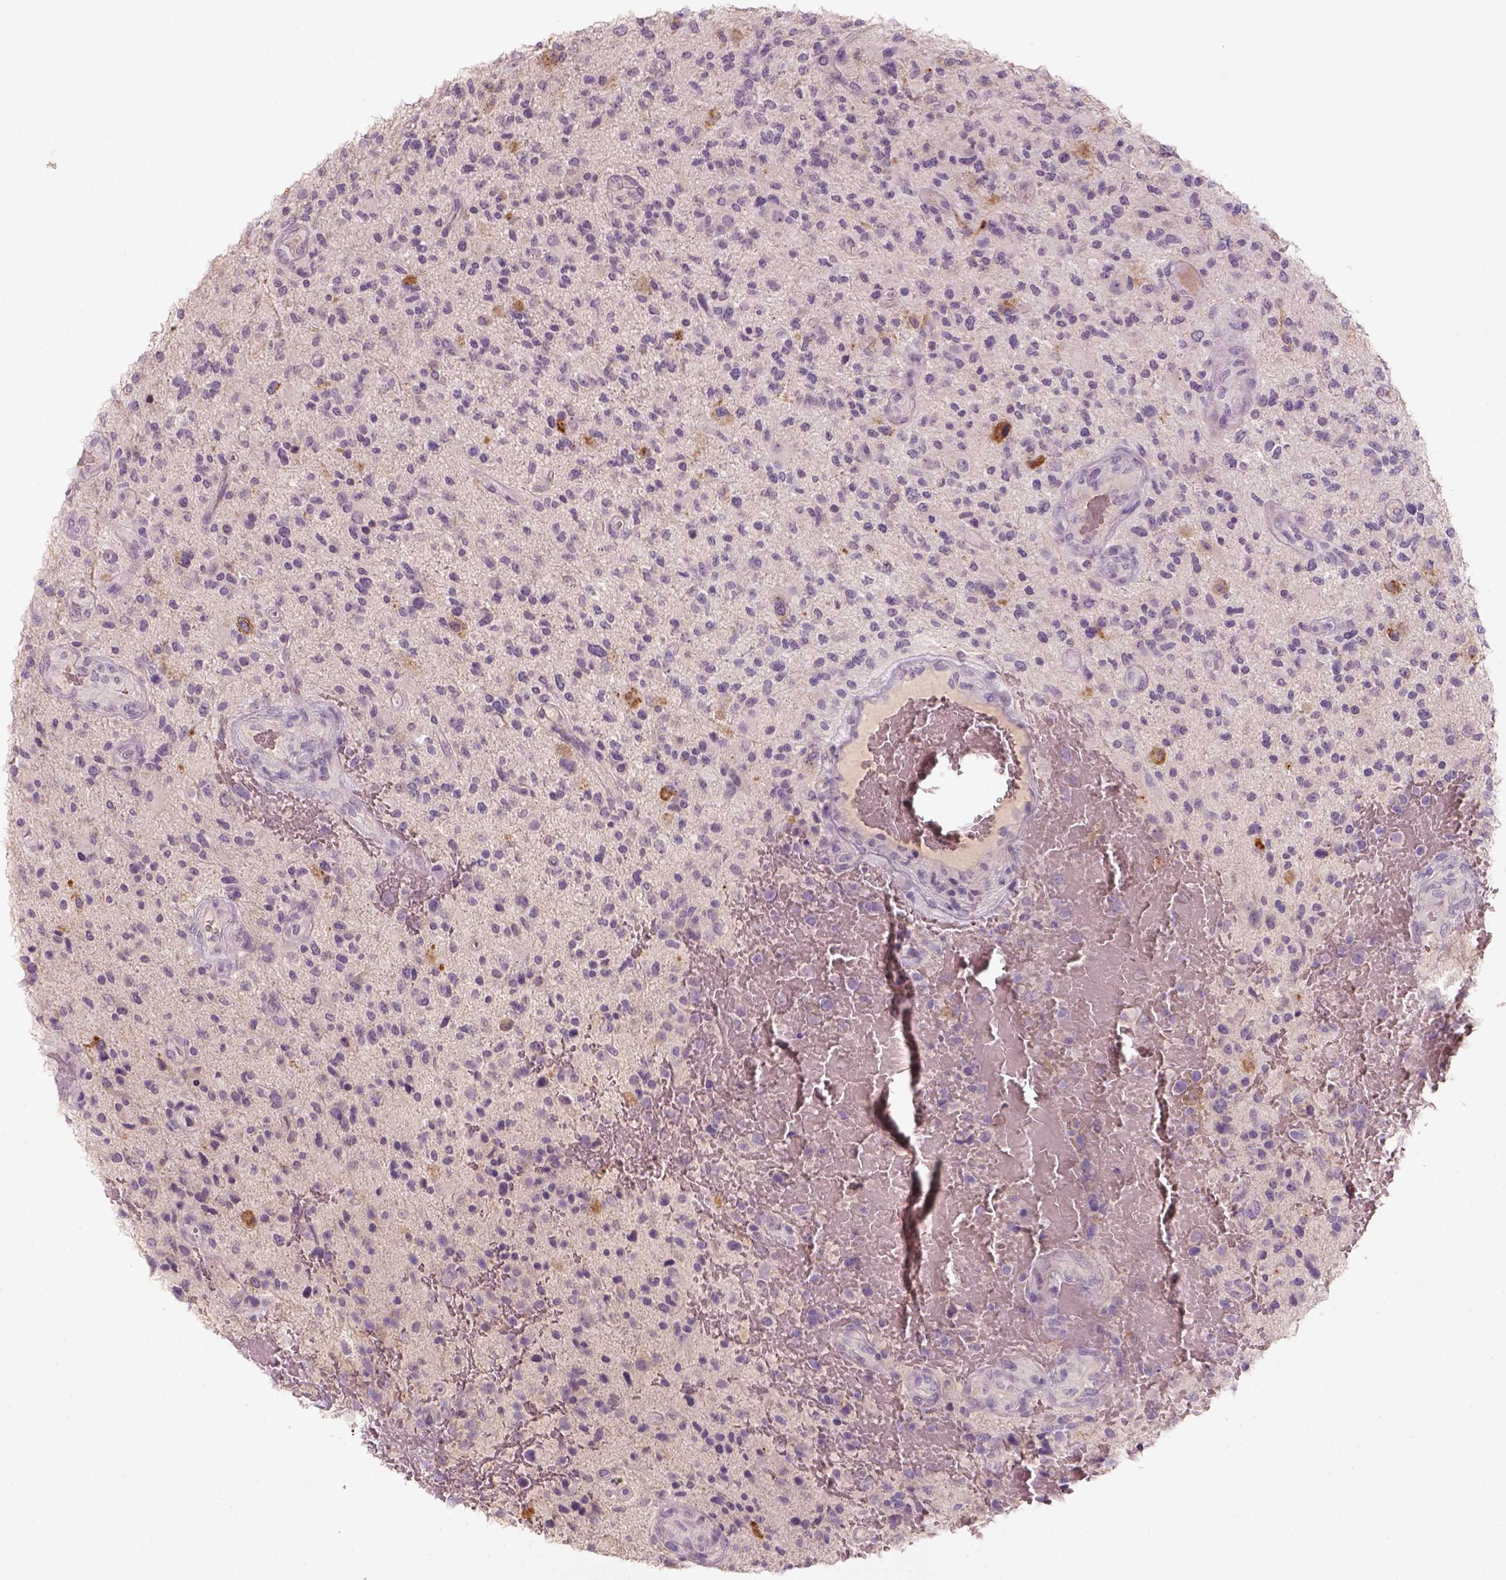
{"staining": {"intensity": "negative", "quantity": "none", "location": "none"}, "tissue": "glioma", "cell_type": "Tumor cells", "image_type": "cancer", "snomed": [{"axis": "morphology", "description": "Glioma, malignant, High grade"}, {"axis": "topography", "description": "Brain"}], "caption": "This is a image of IHC staining of glioma, which shows no positivity in tumor cells.", "gene": "AQP9", "patient": {"sex": "male", "age": 47}}